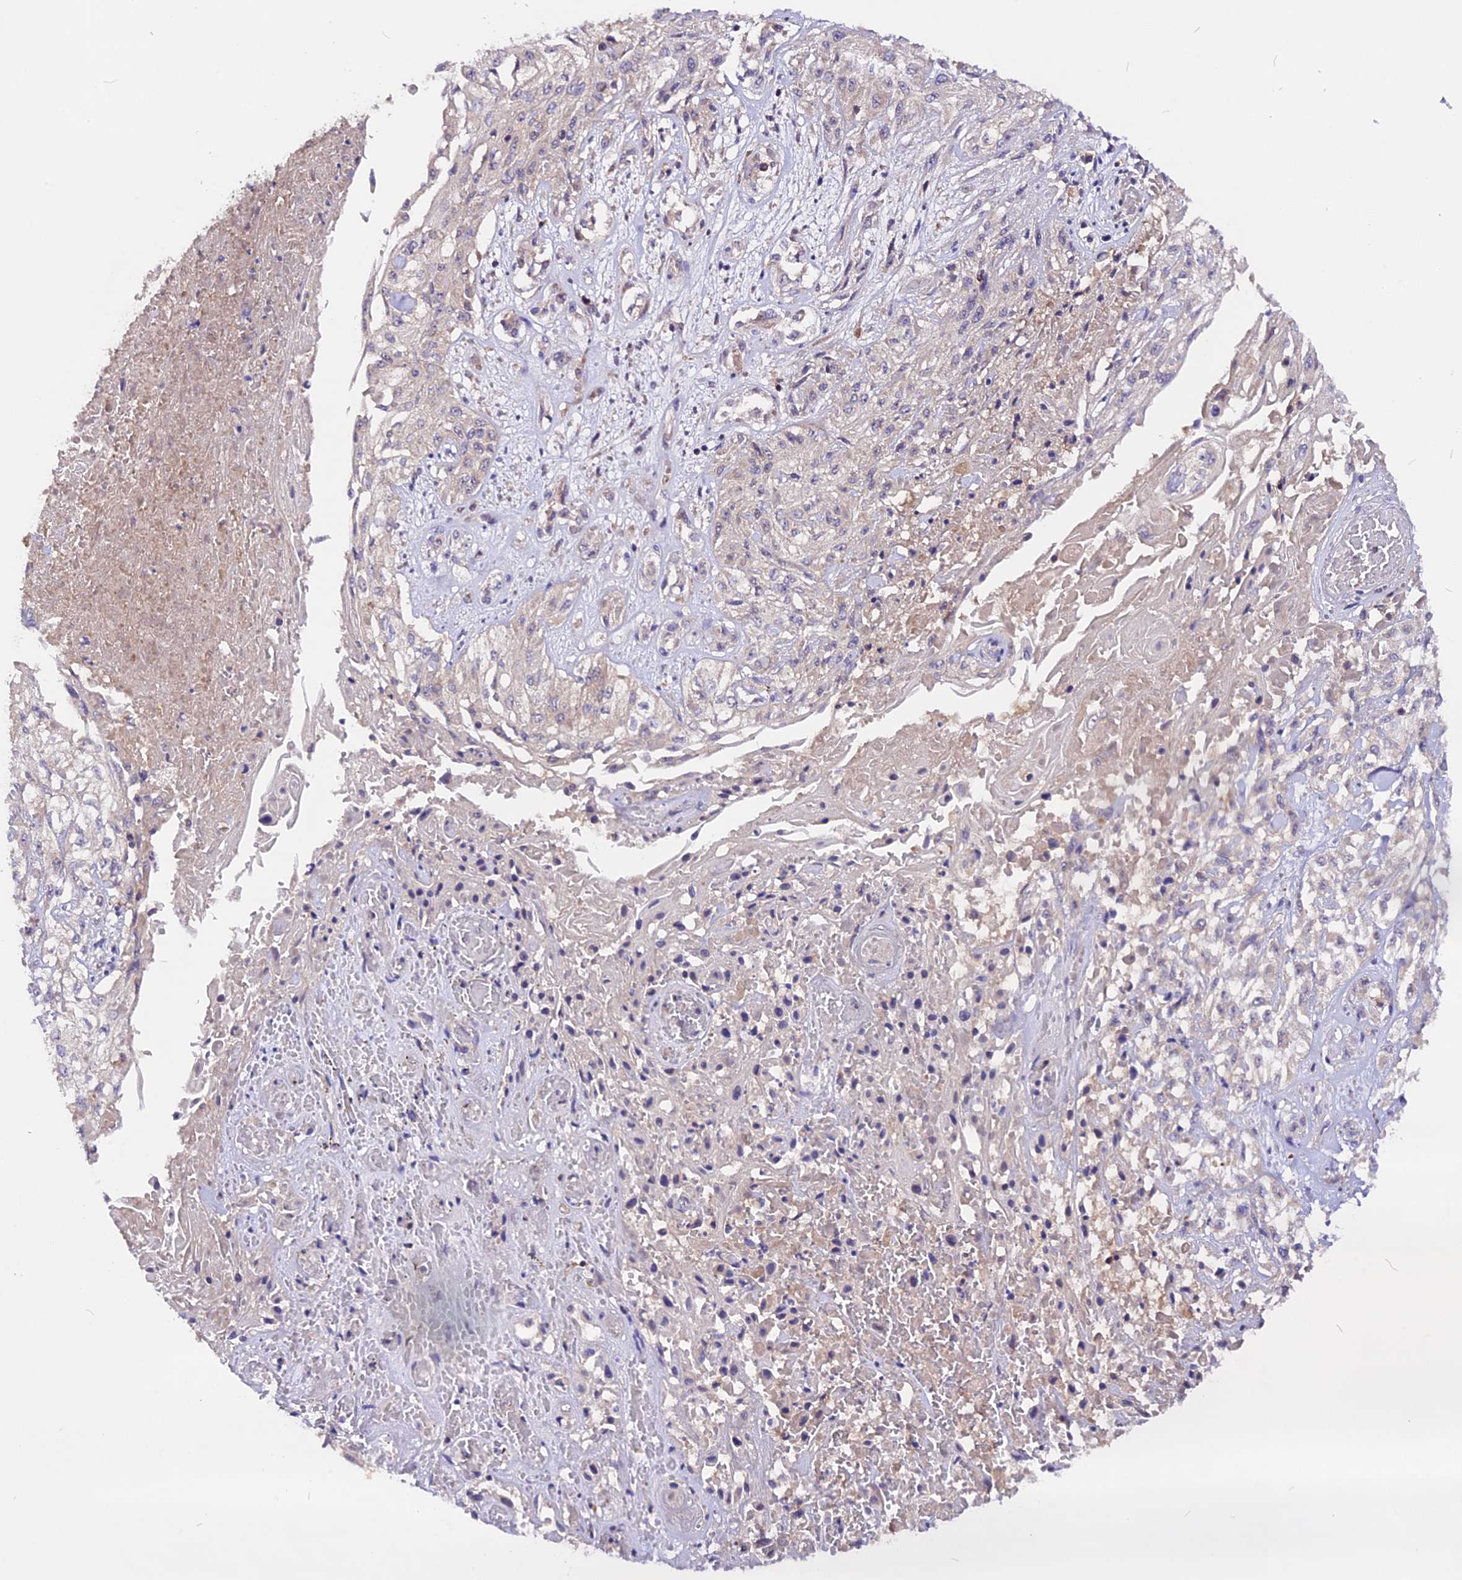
{"staining": {"intensity": "negative", "quantity": "none", "location": "none"}, "tissue": "skin cancer", "cell_type": "Tumor cells", "image_type": "cancer", "snomed": [{"axis": "morphology", "description": "Squamous cell carcinoma, NOS"}, {"axis": "morphology", "description": "Squamous cell carcinoma, metastatic, NOS"}, {"axis": "topography", "description": "Skin"}, {"axis": "topography", "description": "Lymph node"}], "caption": "Immunohistochemistry micrograph of neoplastic tissue: human skin squamous cell carcinoma stained with DAB exhibits no significant protein positivity in tumor cells.", "gene": "MARK4", "patient": {"sex": "male", "age": 75}}